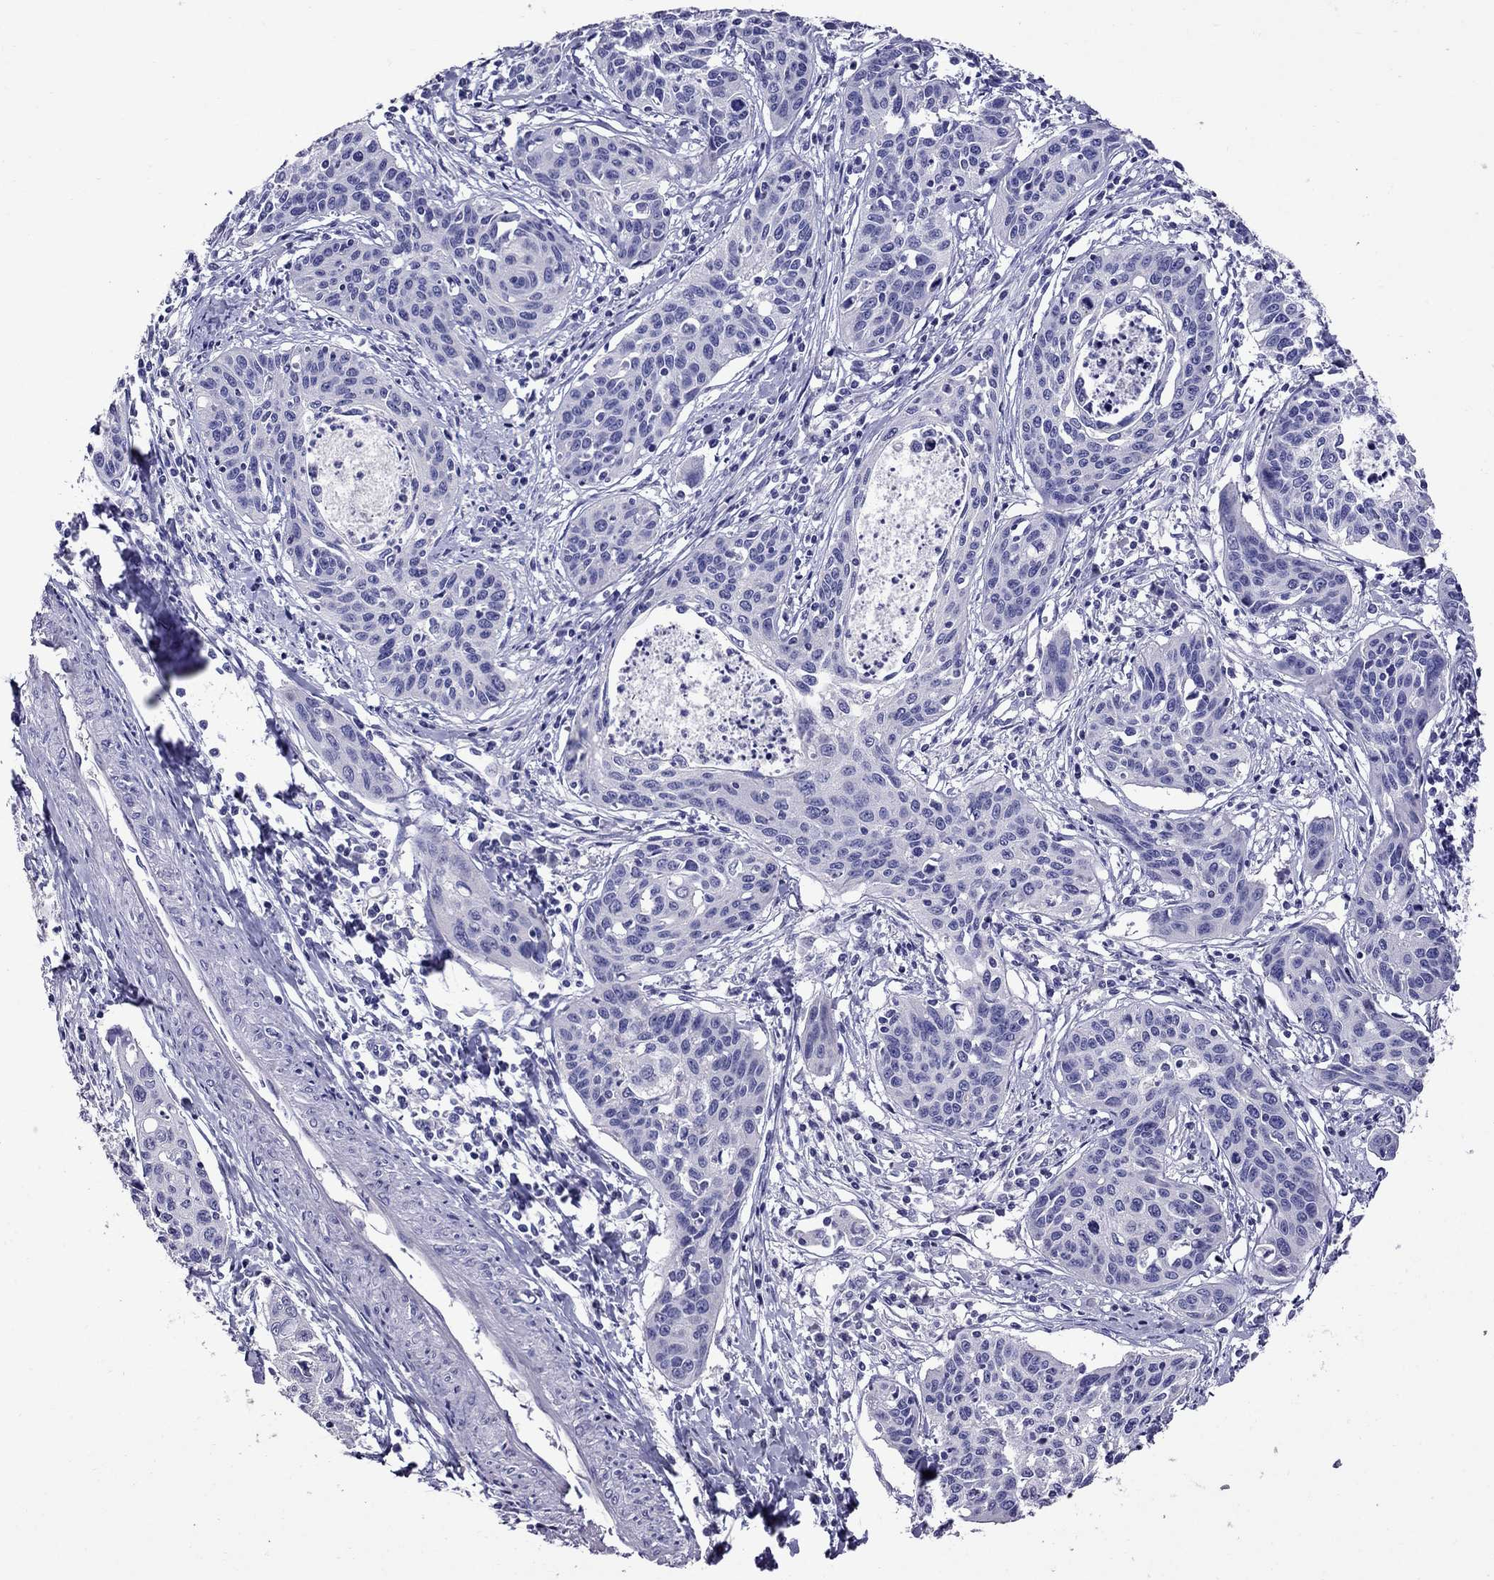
{"staining": {"intensity": "negative", "quantity": "none", "location": "none"}, "tissue": "cervical cancer", "cell_type": "Tumor cells", "image_type": "cancer", "snomed": [{"axis": "morphology", "description": "Squamous cell carcinoma, NOS"}, {"axis": "topography", "description": "Cervix"}], "caption": "The photomicrograph reveals no significant positivity in tumor cells of cervical cancer.", "gene": "OXCT2", "patient": {"sex": "female", "age": 31}}